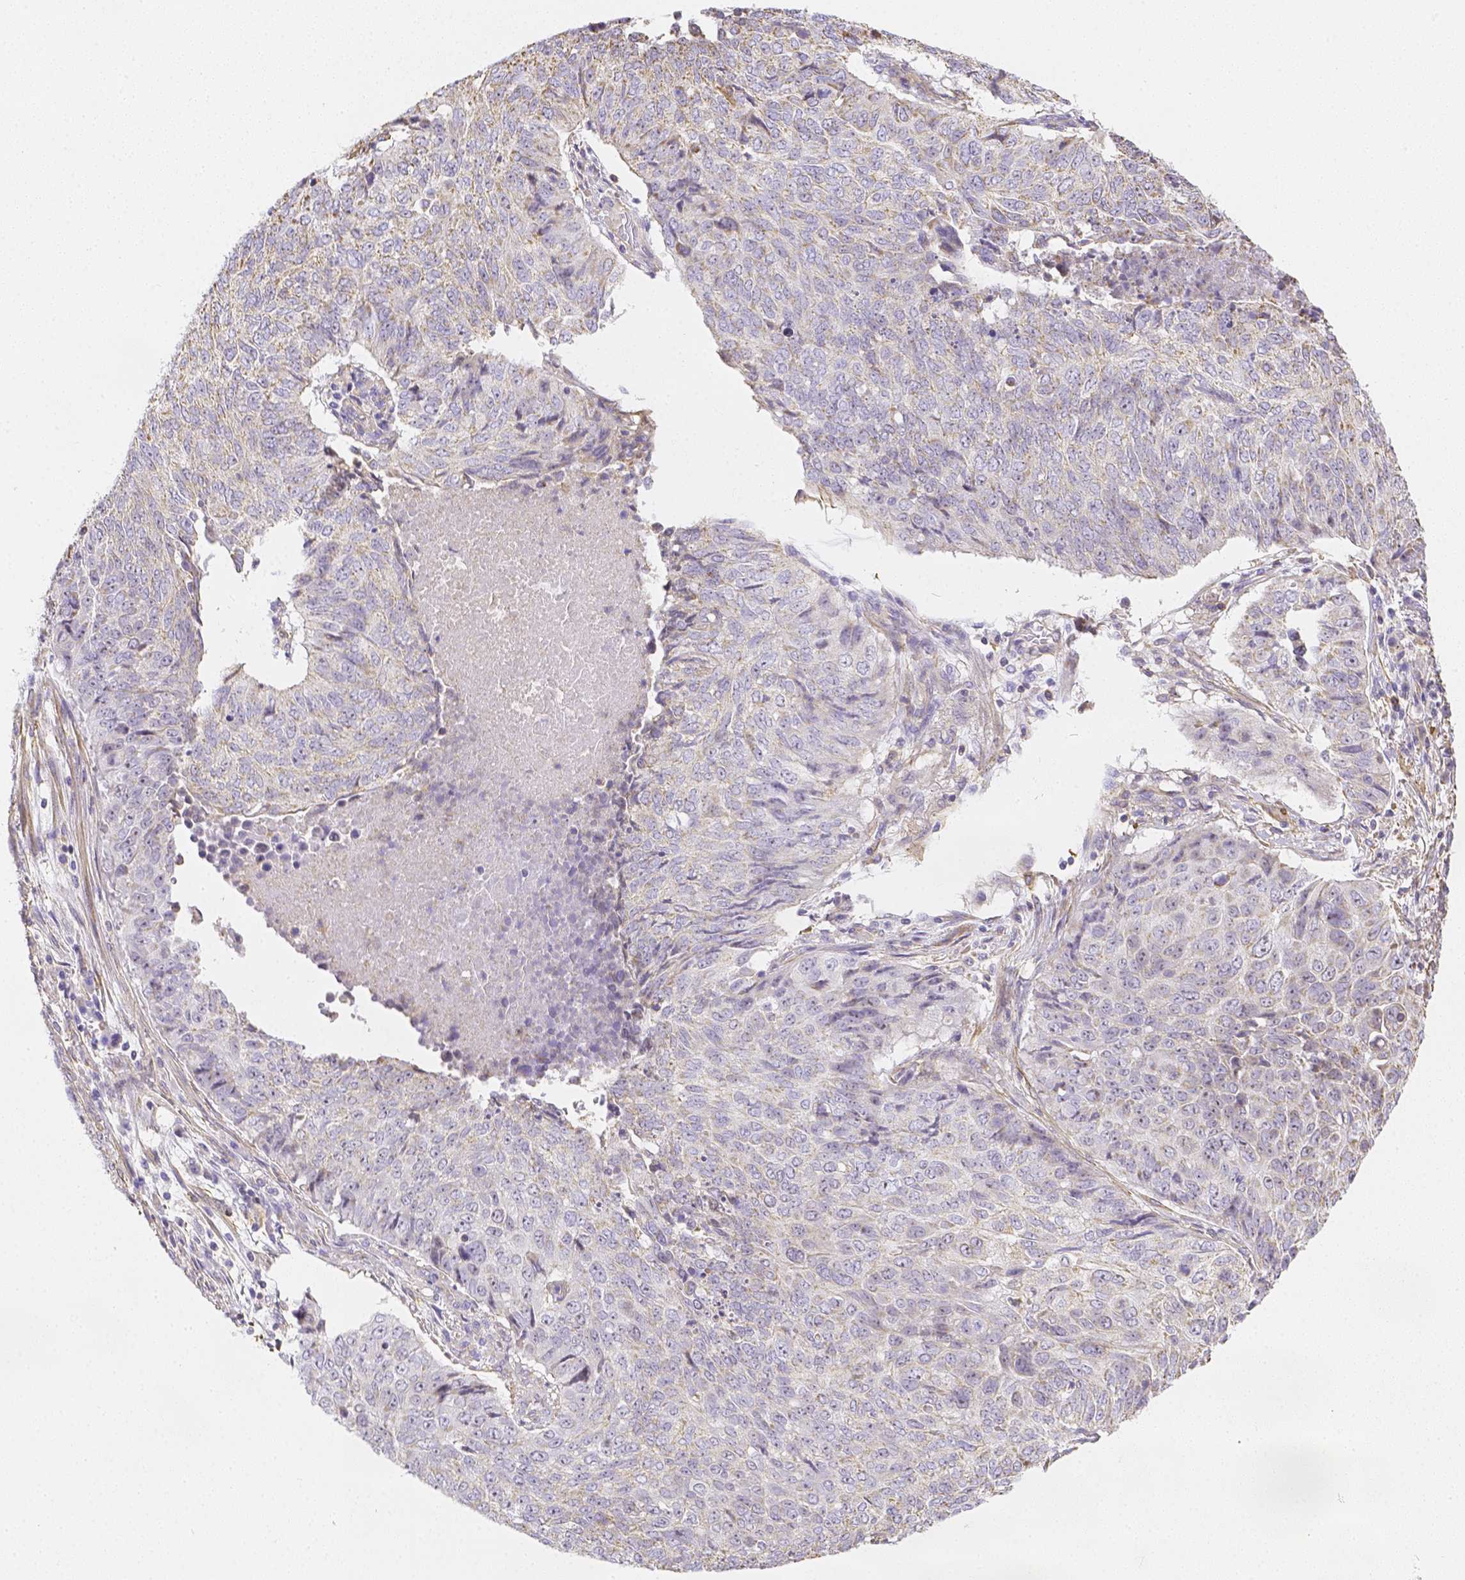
{"staining": {"intensity": "negative", "quantity": "none", "location": "none"}, "tissue": "lung cancer", "cell_type": "Tumor cells", "image_type": "cancer", "snomed": [{"axis": "morphology", "description": "Normal tissue, NOS"}, {"axis": "morphology", "description": "Squamous cell carcinoma, NOS"}, {"axis": "topography", "description": "Bronchus"}, {"axis": "topography", "description": "Lung"}], "caption": "Immunohistochemical staining of human lung cancer (squamous cell carcinoma) demonstrates no significant positivity in tumor cells. The staining is performed using DAB (3,3'-diaminobenzidine) brown chromogen with nuclei counter-stained in using hematoxylin.", "gene": "ASAH2", "patient": {"sex": "male", "age": 64}}